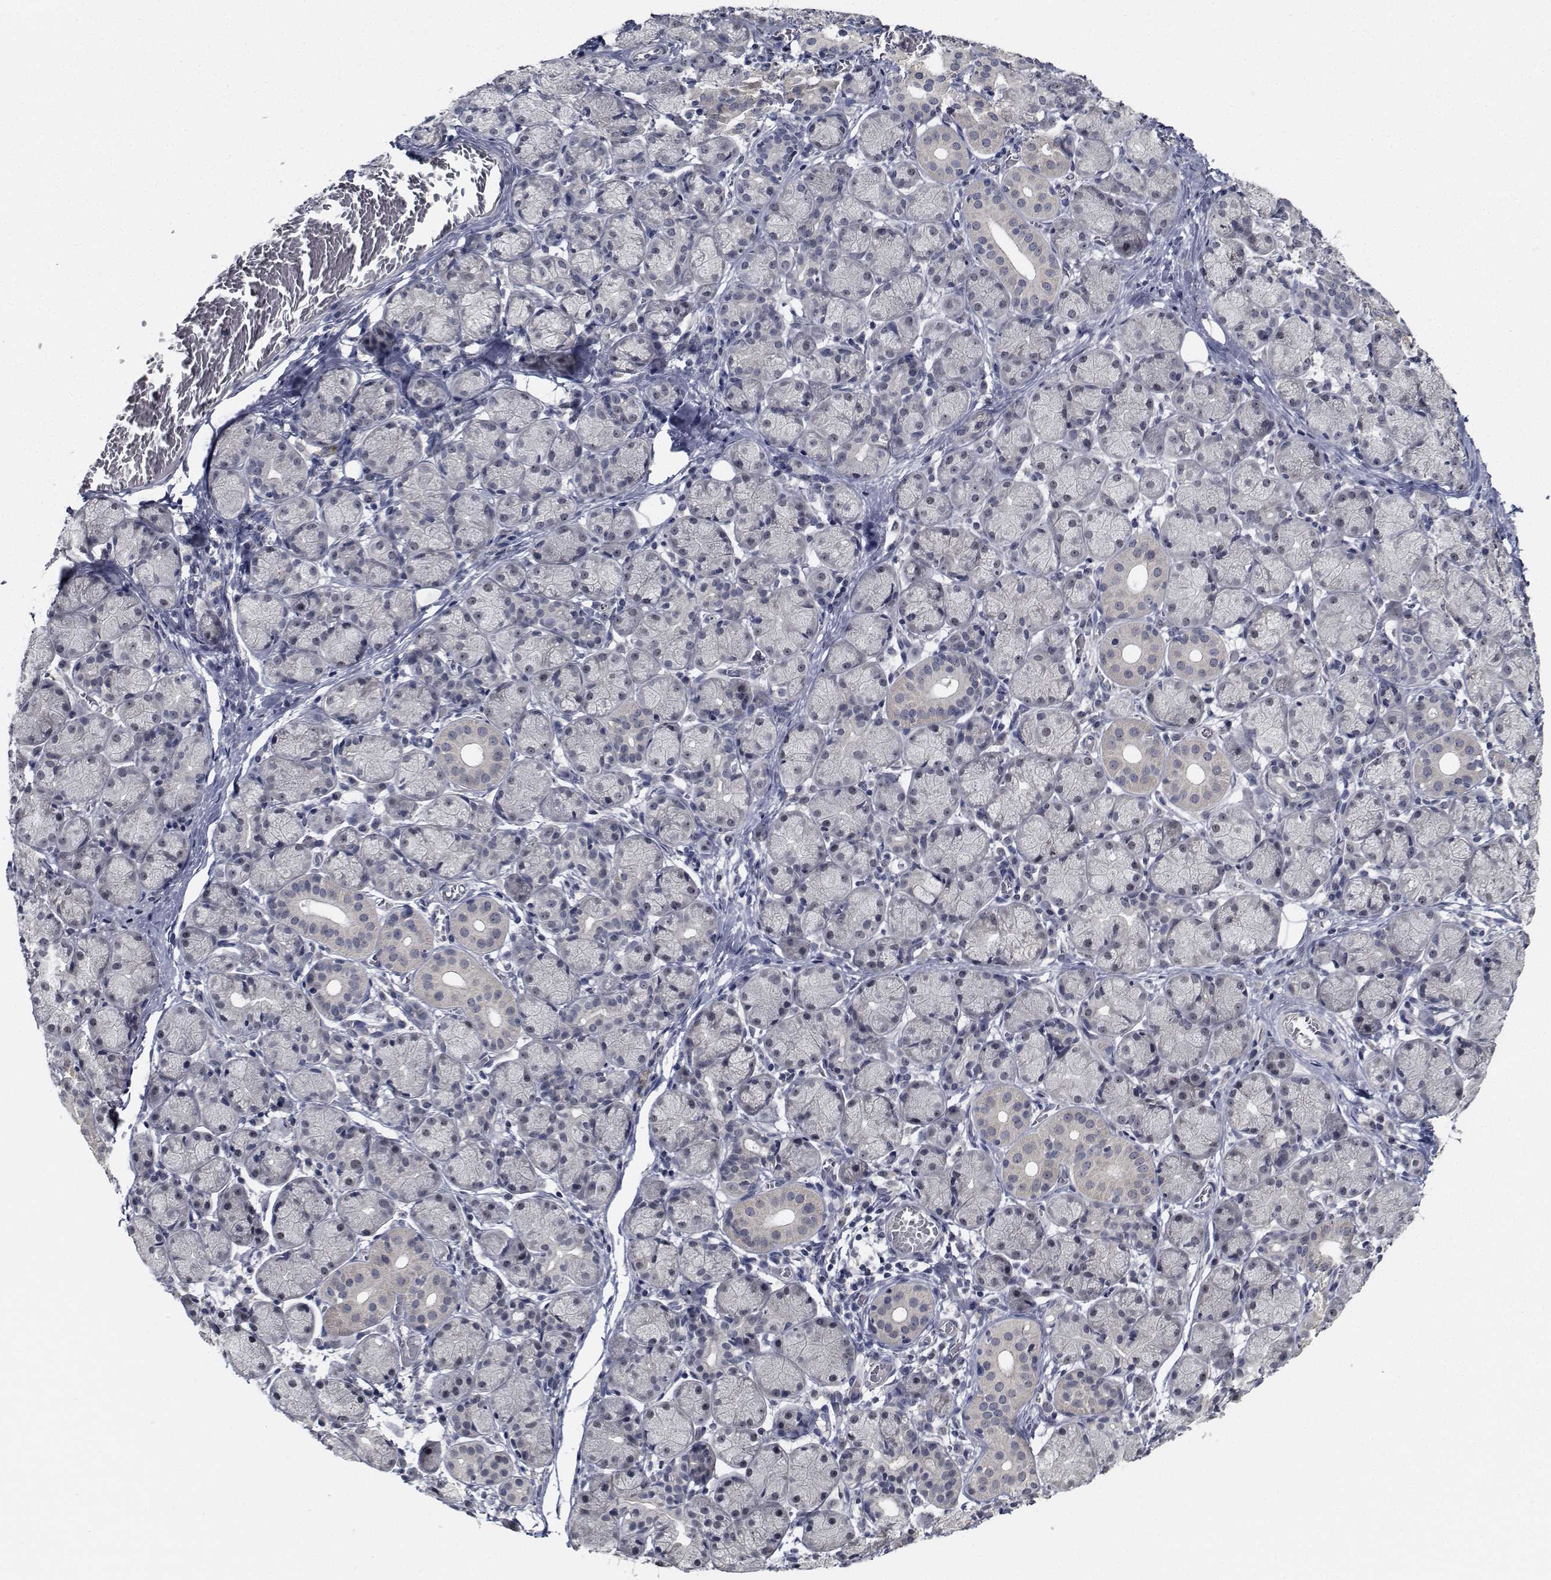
{"staining": {"intensity": "weak", "quantity": "25%-75%", "location": "nuclear"}, "tissue": "salivary gland", "cell_type": "Glandular cells", "image_type": "normal", "snomed": [{"axis": "morphology", "description": "Normal tissue, NOS"}, {"axis": "topography", "description": "Salivary gland"}, {"axis": "topography", "description": "Peripheral nerve tissue"}], "caption": "About 25%-75% of glandular cells in unremarkable human salivary gland show weak nuclear protein positivity as visualized by brown immunohistochemical staining.", "gene": "NVL", "patient": {"sex": "female", "age": 24}}